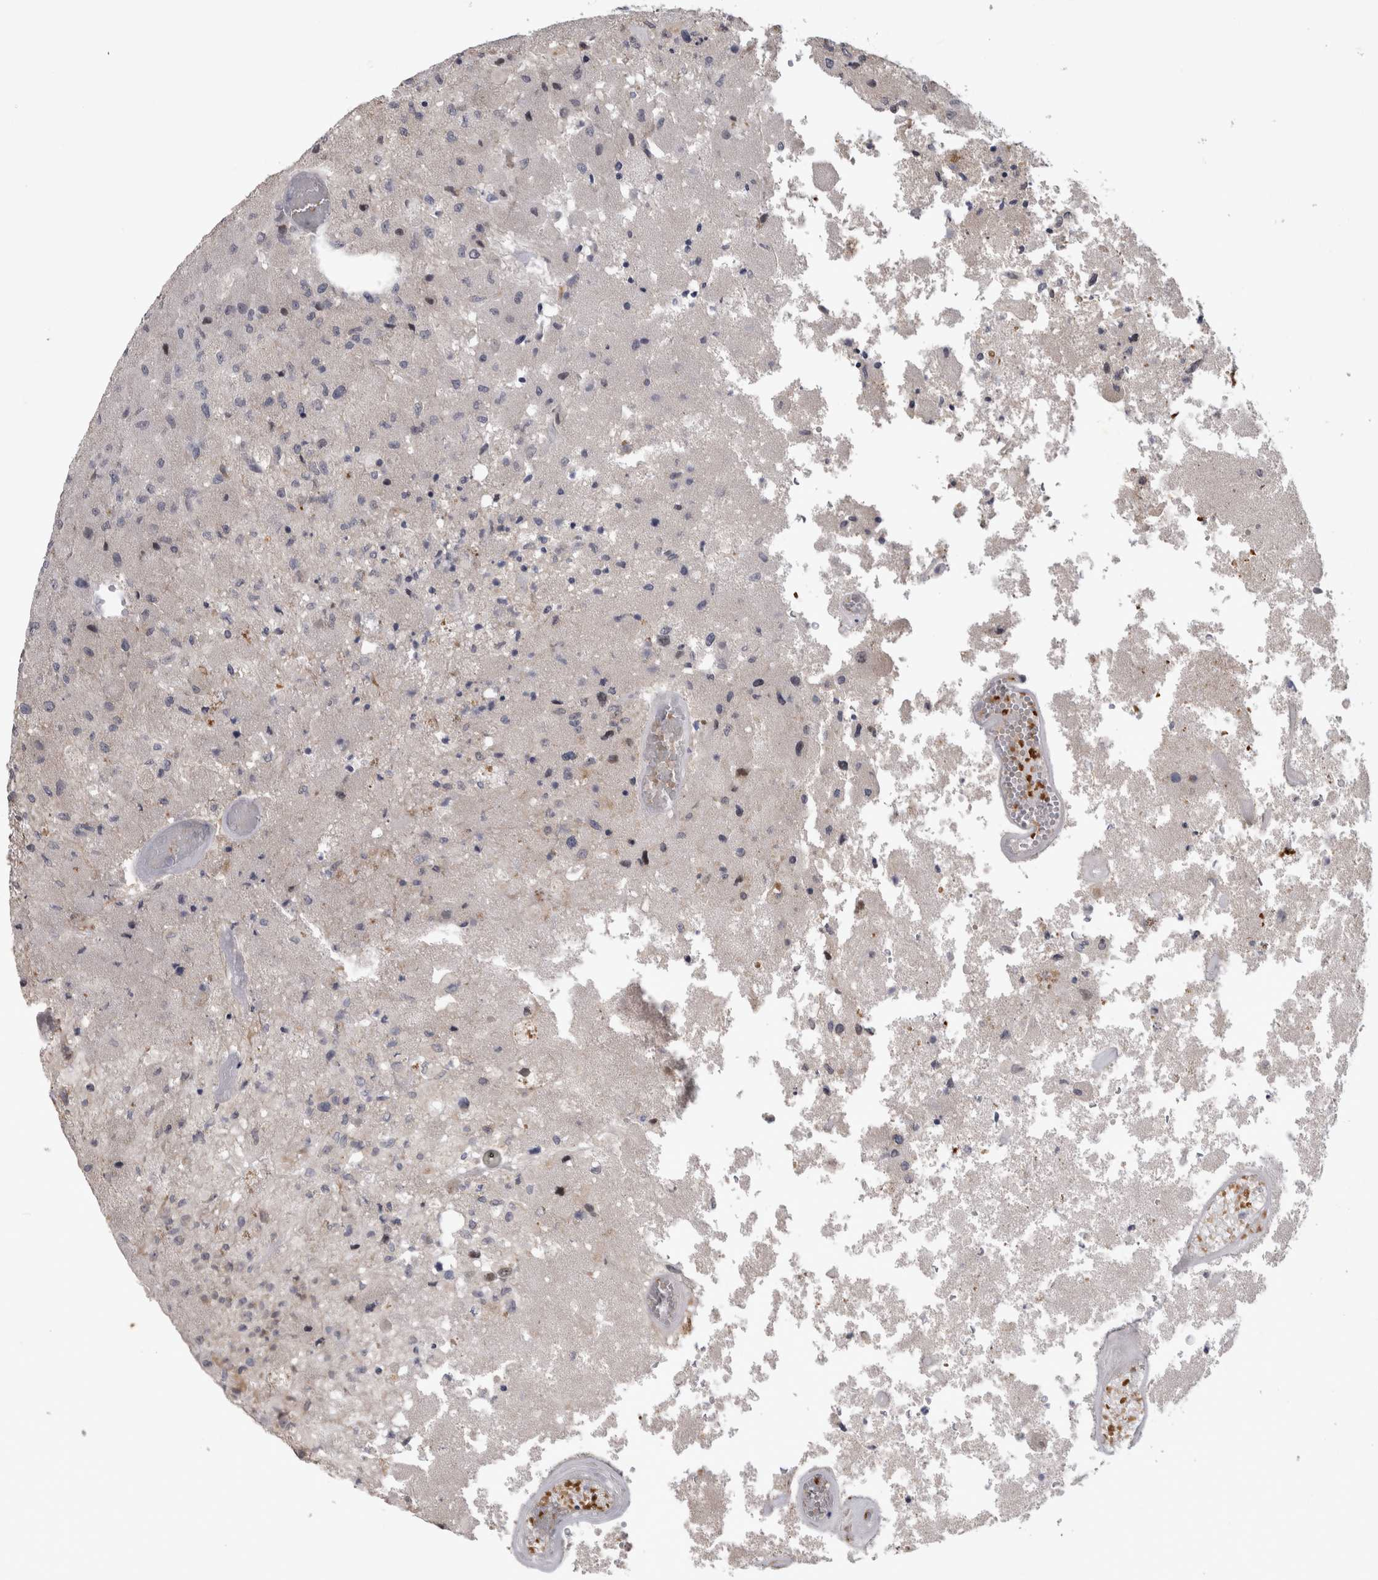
{"staining": {"intensity": "negative", "quantity": "none", "location": "none"}, "tissue": "glioma", "cell_type": "Tumor cells", "image_type": "cancer", "snomed": [{"axis": "morphology", "description": "Normal tissue, NOS"}, {"axis": "morphology", "description": "Glioma, malignant, High grade"}, {"axis": "topography", "description": "Cerebral cortex"}], "caption": "A high-resolution image shows IHC staining of glioma, which reveals no significant staining in tumor cells. (DAB immunohistochemistry (IHC) with hematoxylin counter stain).", "gene": "IFI44", "patient": {"sex": "male", "age": 77}}